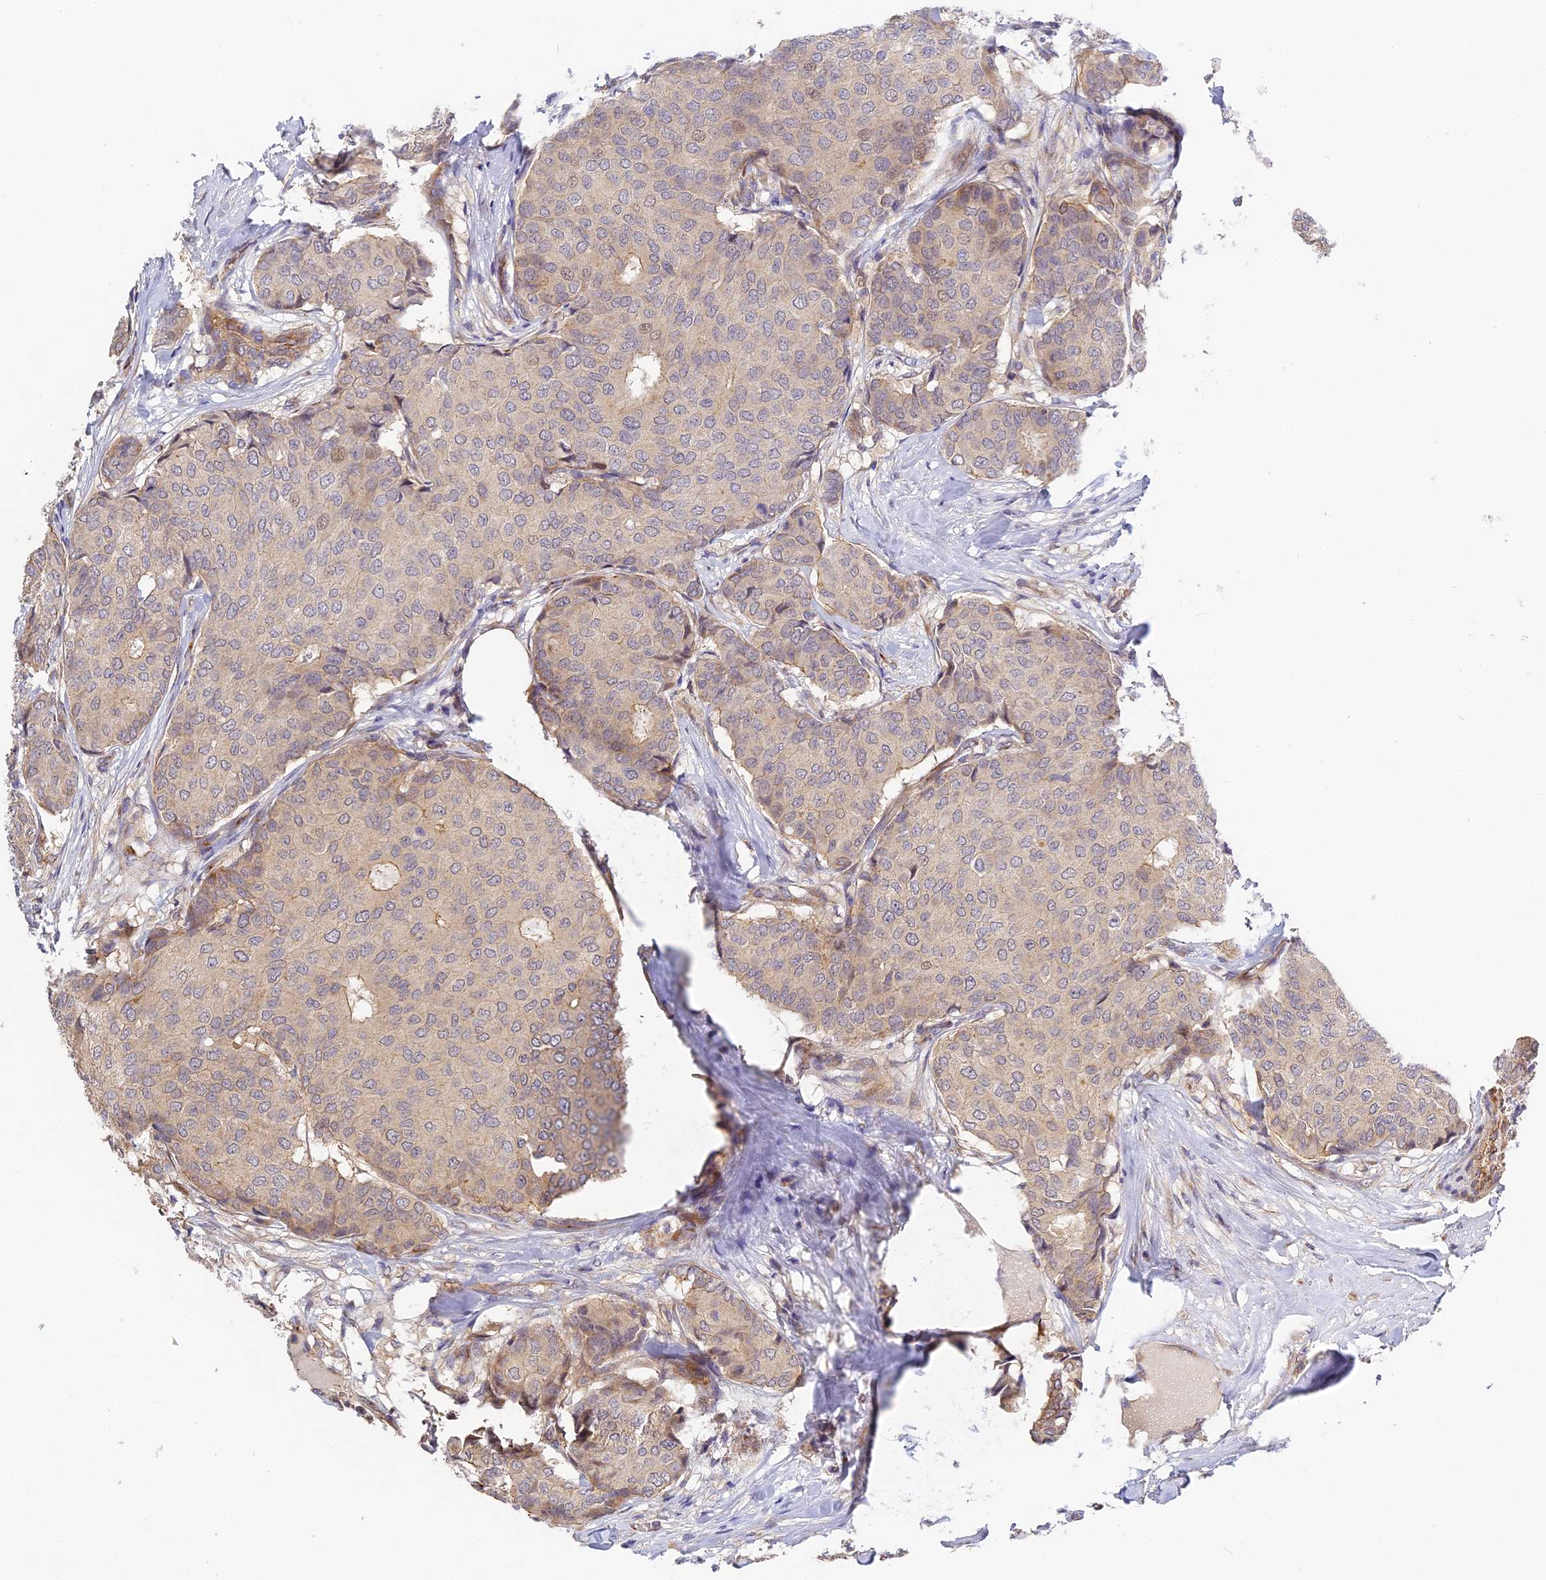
{"staining": {"intensity": "weak", "quantity": "<25%", "location": "cytoplasmic/membranous"}, "tissue": "breast cancer", "cell_type": "Tumor cells", "image_type": "cancer", "snomed": [{"axis": "morphology", "description": "Duct carcinoma"}, {"axis": "topography", "description": "Breast"}], "caption": "Immunohistochemistry image of breast invasive ductal carcinoma stained for a protein (brown), which demonstrates no expression in tumor cells. (Brightfield microscopy of DAB immunohistochemistry at high magnification).", "gene": "MISP3", "patient": {"sex": "female", "age": 75}}